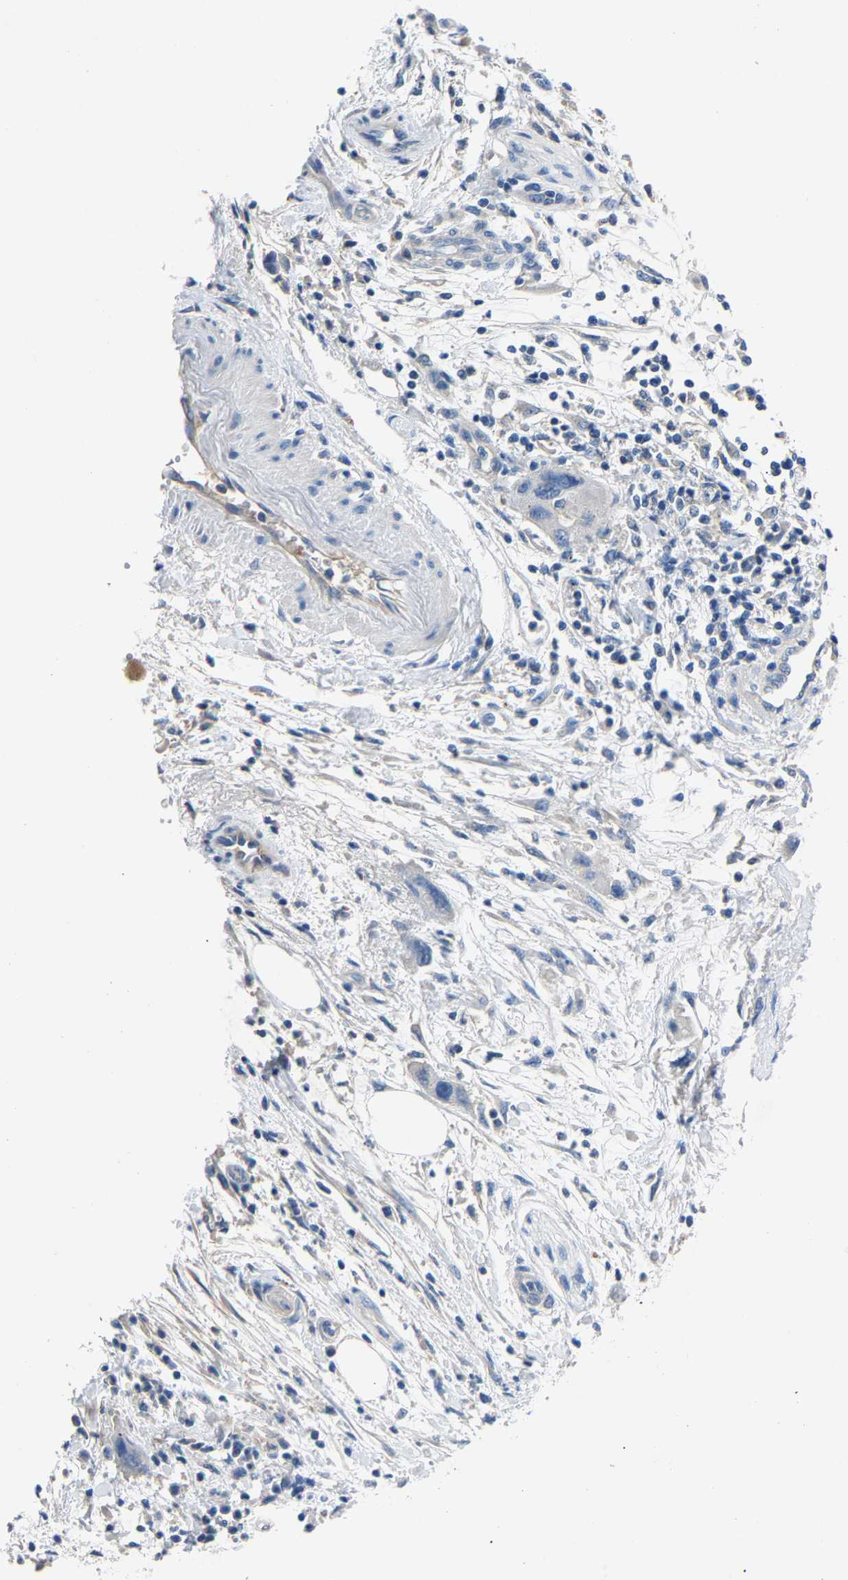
{"staining": {"intensity": "negative", "quantity": "none", "location": "none"}, "tissue": "pancreatic cancer", "cell_type": "Tumor cells", "image_type": "cancer", "snomed": [{"axis": "morphology", "description": "Normal tissue, NOS"}, {"axis": "morphology", "description": "Adenocarcinoma, NOS"}, {"axis": "topography", "description": "Pancreas"}], "caption": "DAB (3,3'-diaminobenzidine) immunohistochemical staining of human adenocarcinoma (pancreatic) displays no significant expression in tumor cells.", "gene": "DNAAF5", "patient": {"sex": "female", "age": 71}}